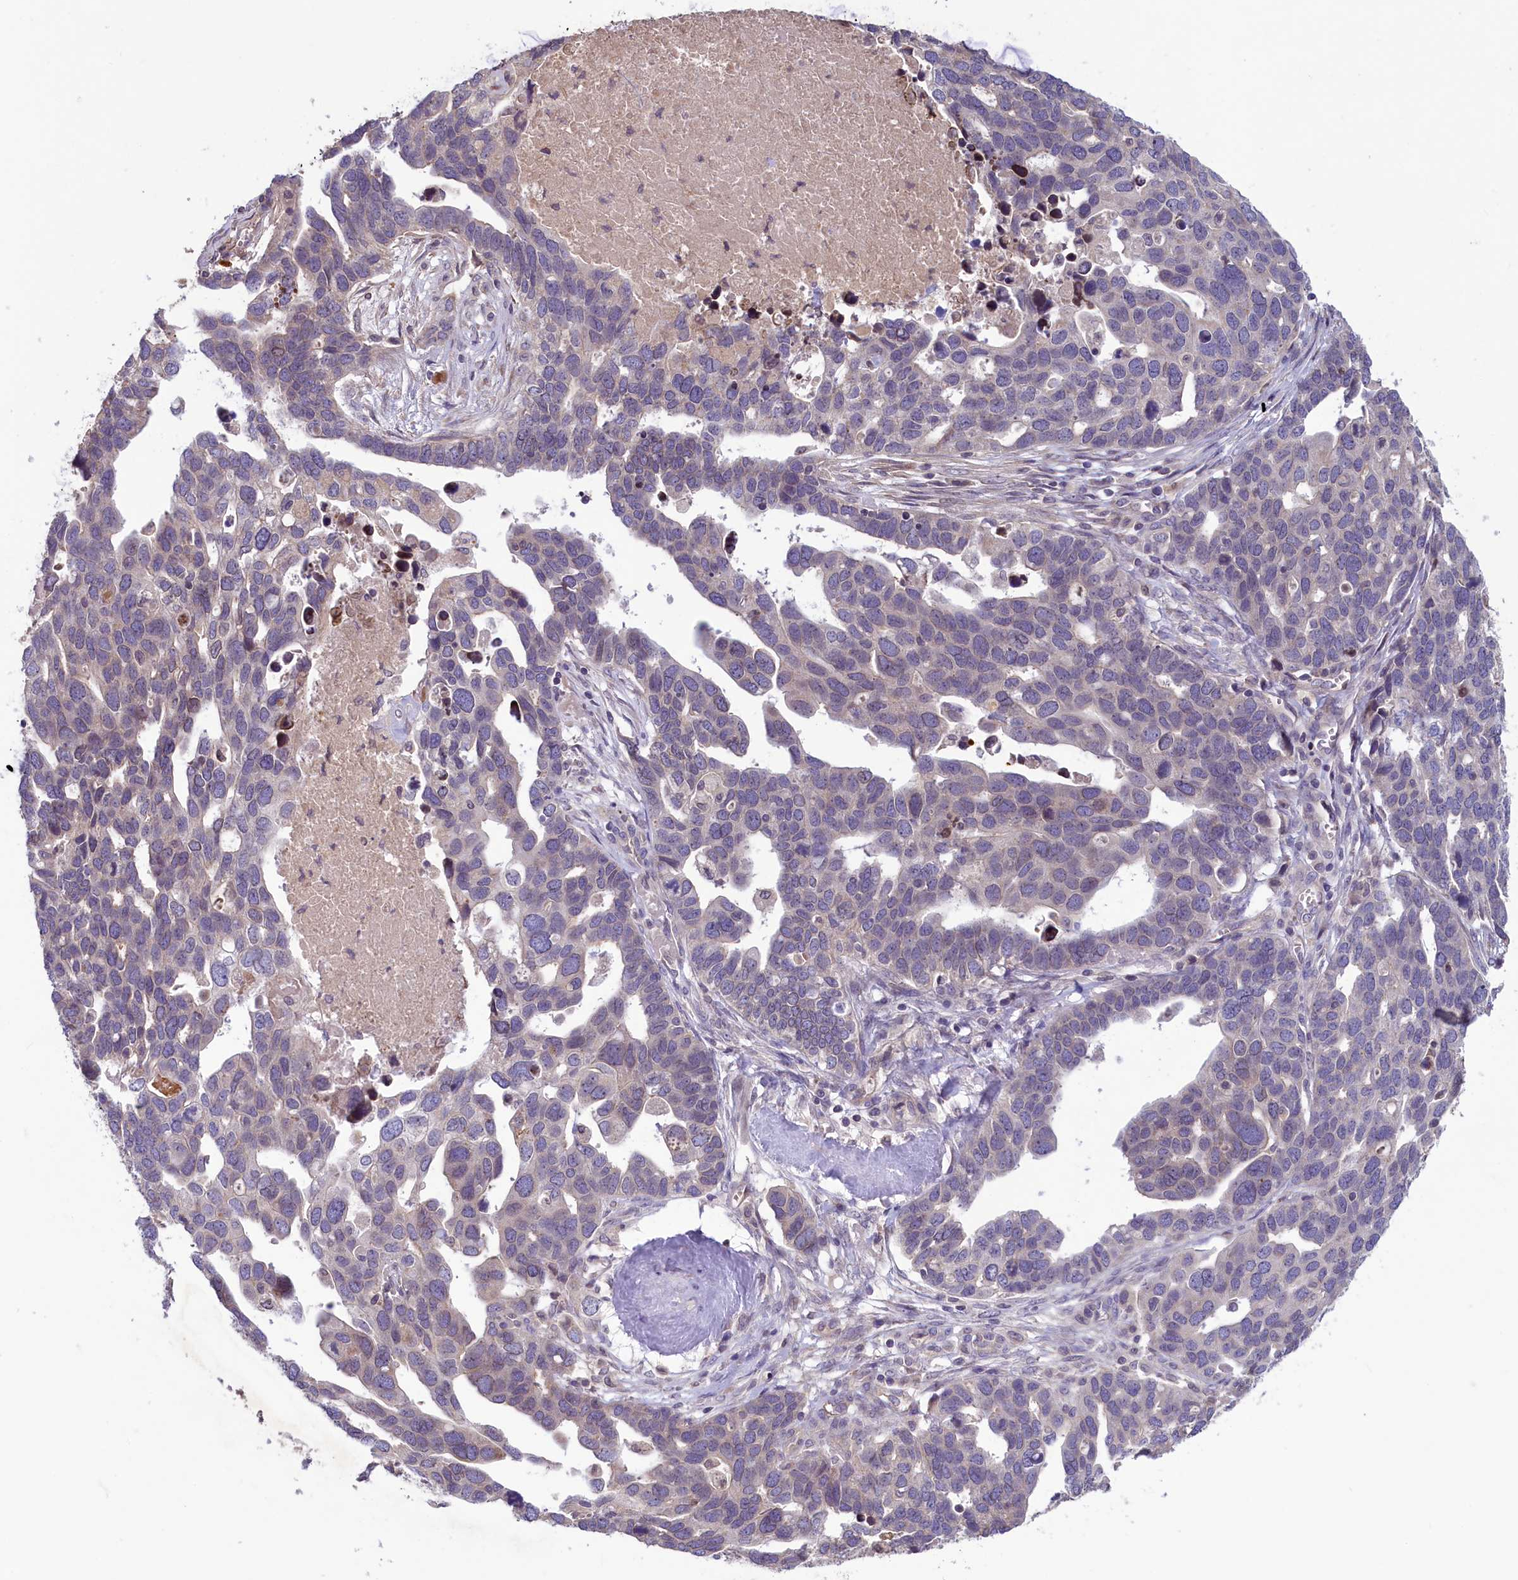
{"staining": {"intensity": "negative", "quantity": "none", "location": "none"}, "tissue": "ovarian cancer", "cell_type": "Tumor cells", "image_type": "cancer", "snomed": [{"axis": "morphology", "description": "Cystadenocarcinoma, serous, NOS"}, {"axis": "topography", "description": "Ovary"}], "caption": "Immunohistochemistry (IHC) photomicrograph of neoplastic tissue: ovarian cancer stained with DAB (3,3'-diaminobenzidine) exhibits no significant protein positivity in tumor cells.", "gene": "CCDC125", "patient": {"sex": "female", "age": 54}}